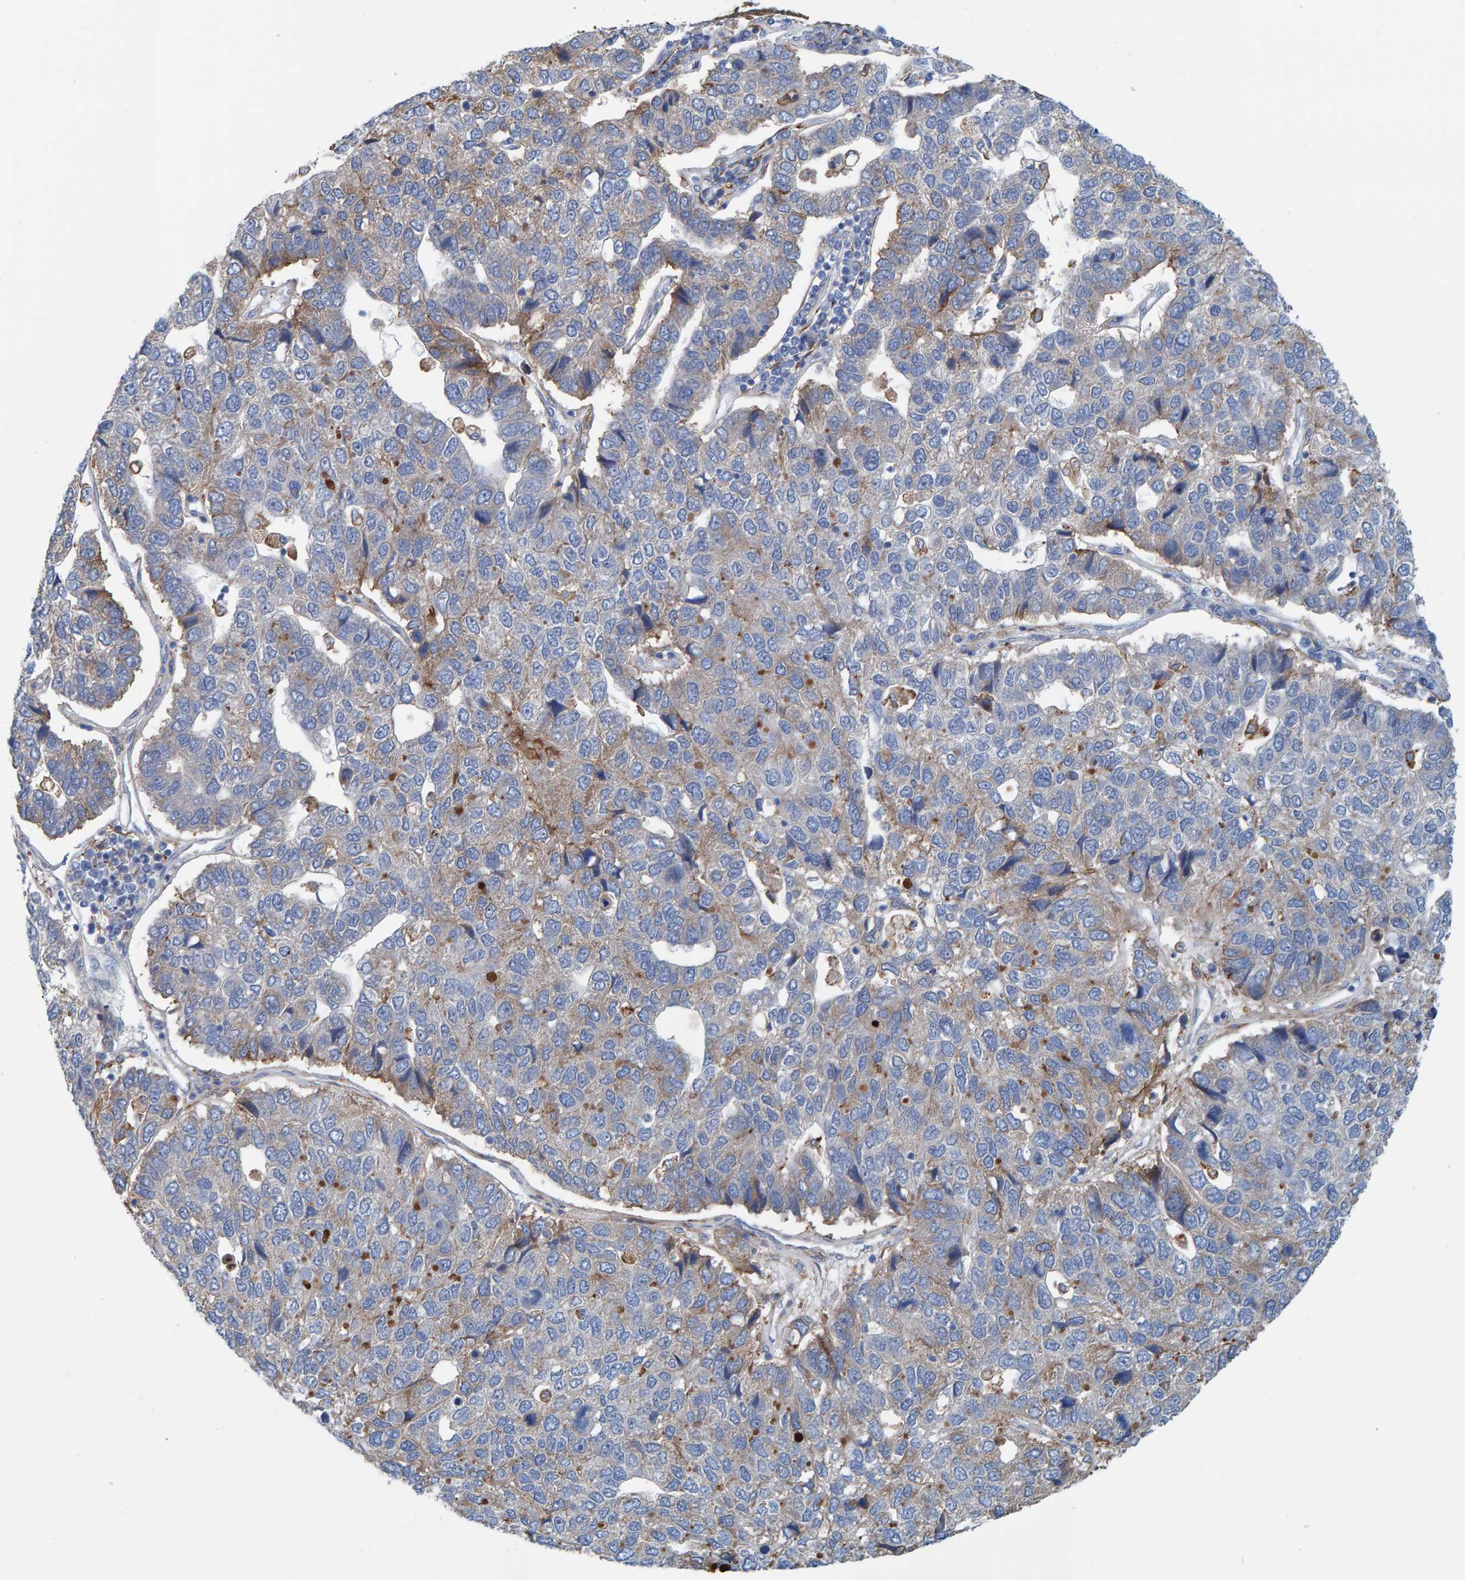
{"staining": {"intensity": "weak", "quantity": "<25%", "location": "cytoplasmic/membranous"}, "tissue": "pancreatic cancer", "cell_type": "Tumor cells", "image_type": "cancer", "snomed": [{"axis": "morphology", "description": "Adenocarcinoma, NOS"}, {"axis": "topography", "description": "Pancreas"}], "caption": "A high-resolution image shows immunohistochemistry staining of pancreatic cancer (adenocarcinoma), which shows no significant staining in tumor cells. The staining is performed using DAB brown chromogen with nuclei counter-stained in using hematoxylin.", "gene": "LRP1", "patient": {"sex": "female", "age": 61}}